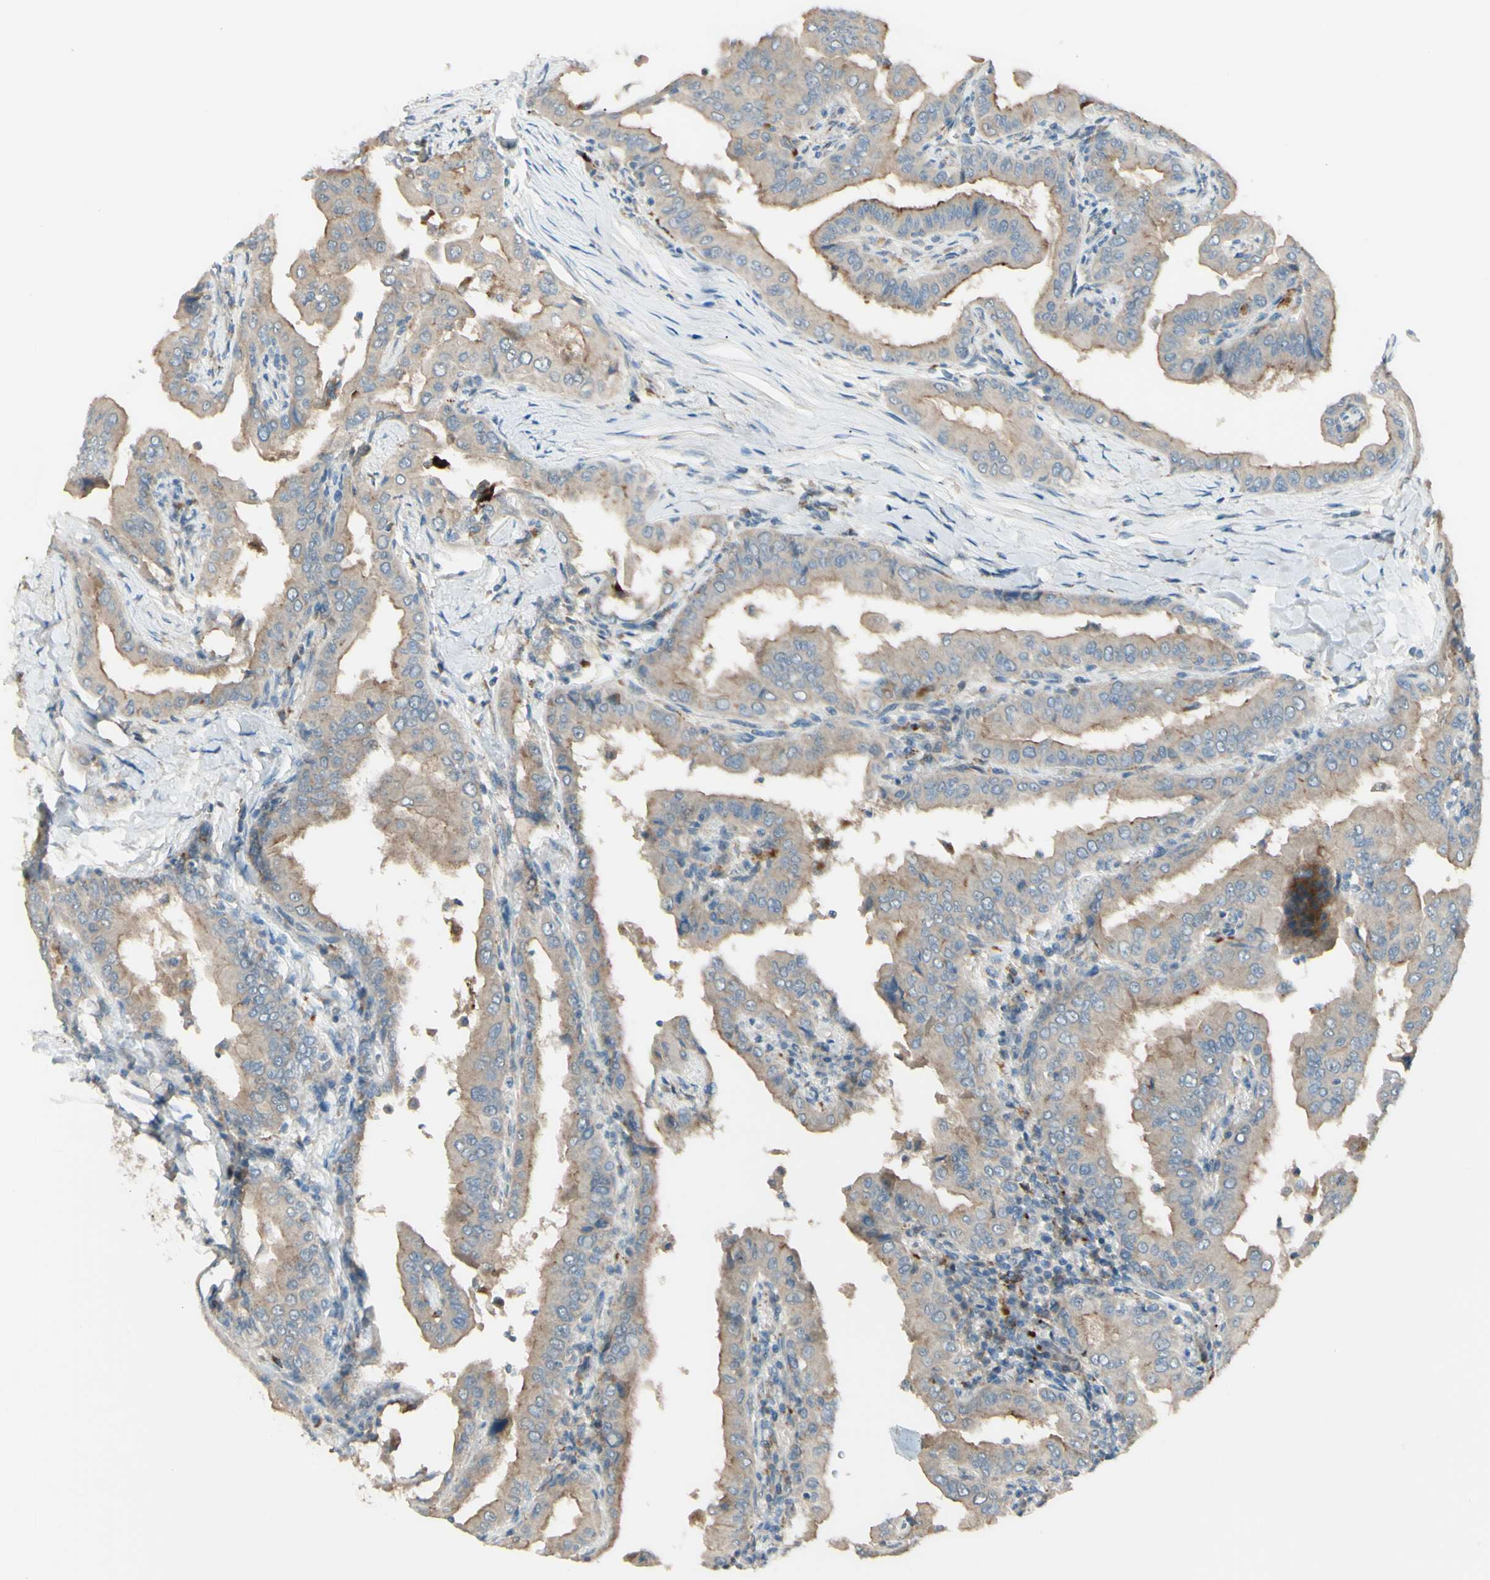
{"staining": {"intensity": "weak", "quantity": ">75%", "location": "cytoplasmic/membranous"}, "tissue": "thyroid cancer", "cell_type": "Tumor cells", "image_type": "cancer", "snomed": [{"axis": "morphology", "description": "Papillary adenocarcinoma, NOS"}, {"axis": "topography", "description": "Thyroid gland"}], "caption": "Thyroid cancer (papillary adenocarcinoma) was stained to show a protein in brown. There is low levels of weak cytoplasmic/membranous staining in about >75% of tumor cells.", "gene": "LMTK2", "patient": {"sex": "male", "age": 33}}